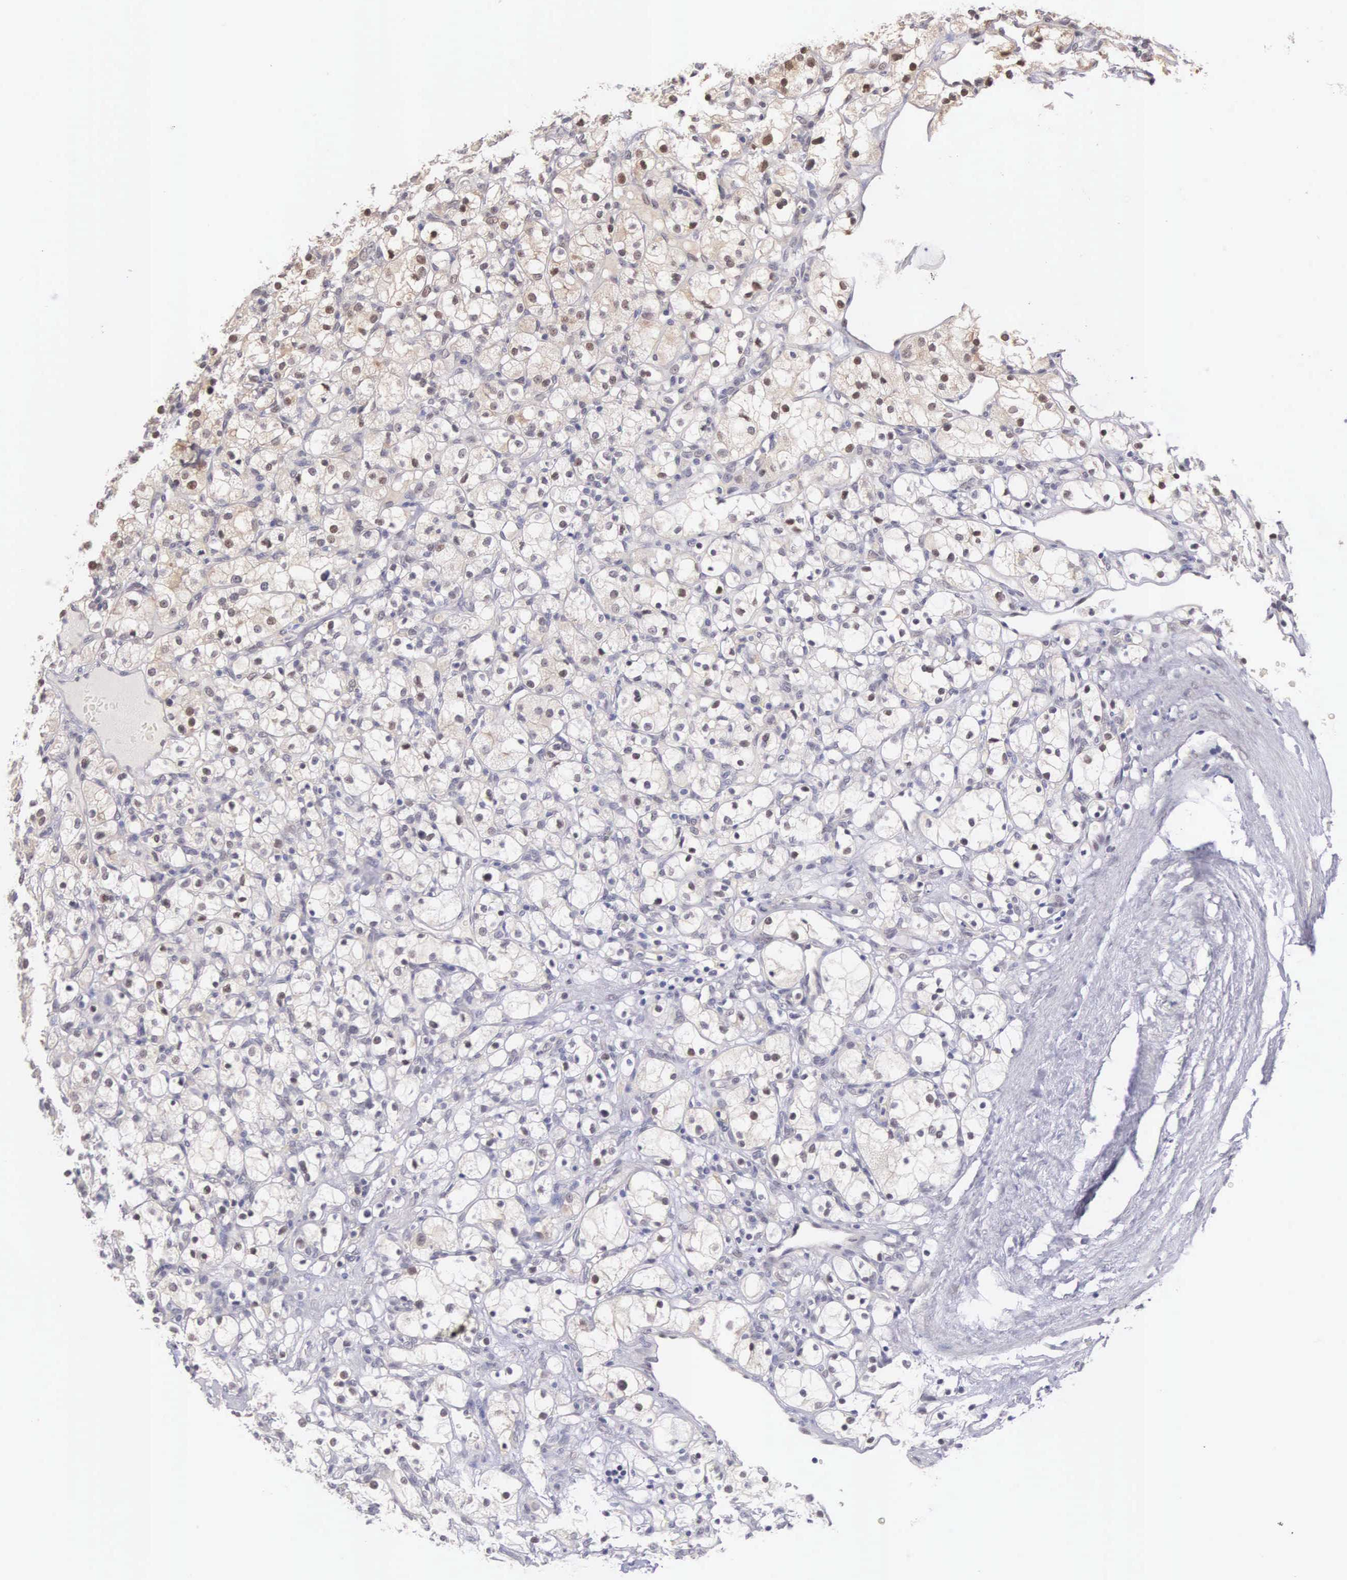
{"staining": {"intensity": "moderate", "quantity": "25%-75%", "location": "nuclear"}, "tissue": "renal cancer", "cell_type": "Tumor cells", "image_type": "cancer", "snomed": [{"axis": "morphology", "description": "Adenocarcinoma, NOS"}, {"axis": "topography", "description": "Kidney"}], "caption": "An image of human renal adenocarcinoma stained for a protein exhibits moderate nuclear brown staining in tumor cells.", "gene": "HMGXB4", "patient": {"sex": "female", "age": 83}}